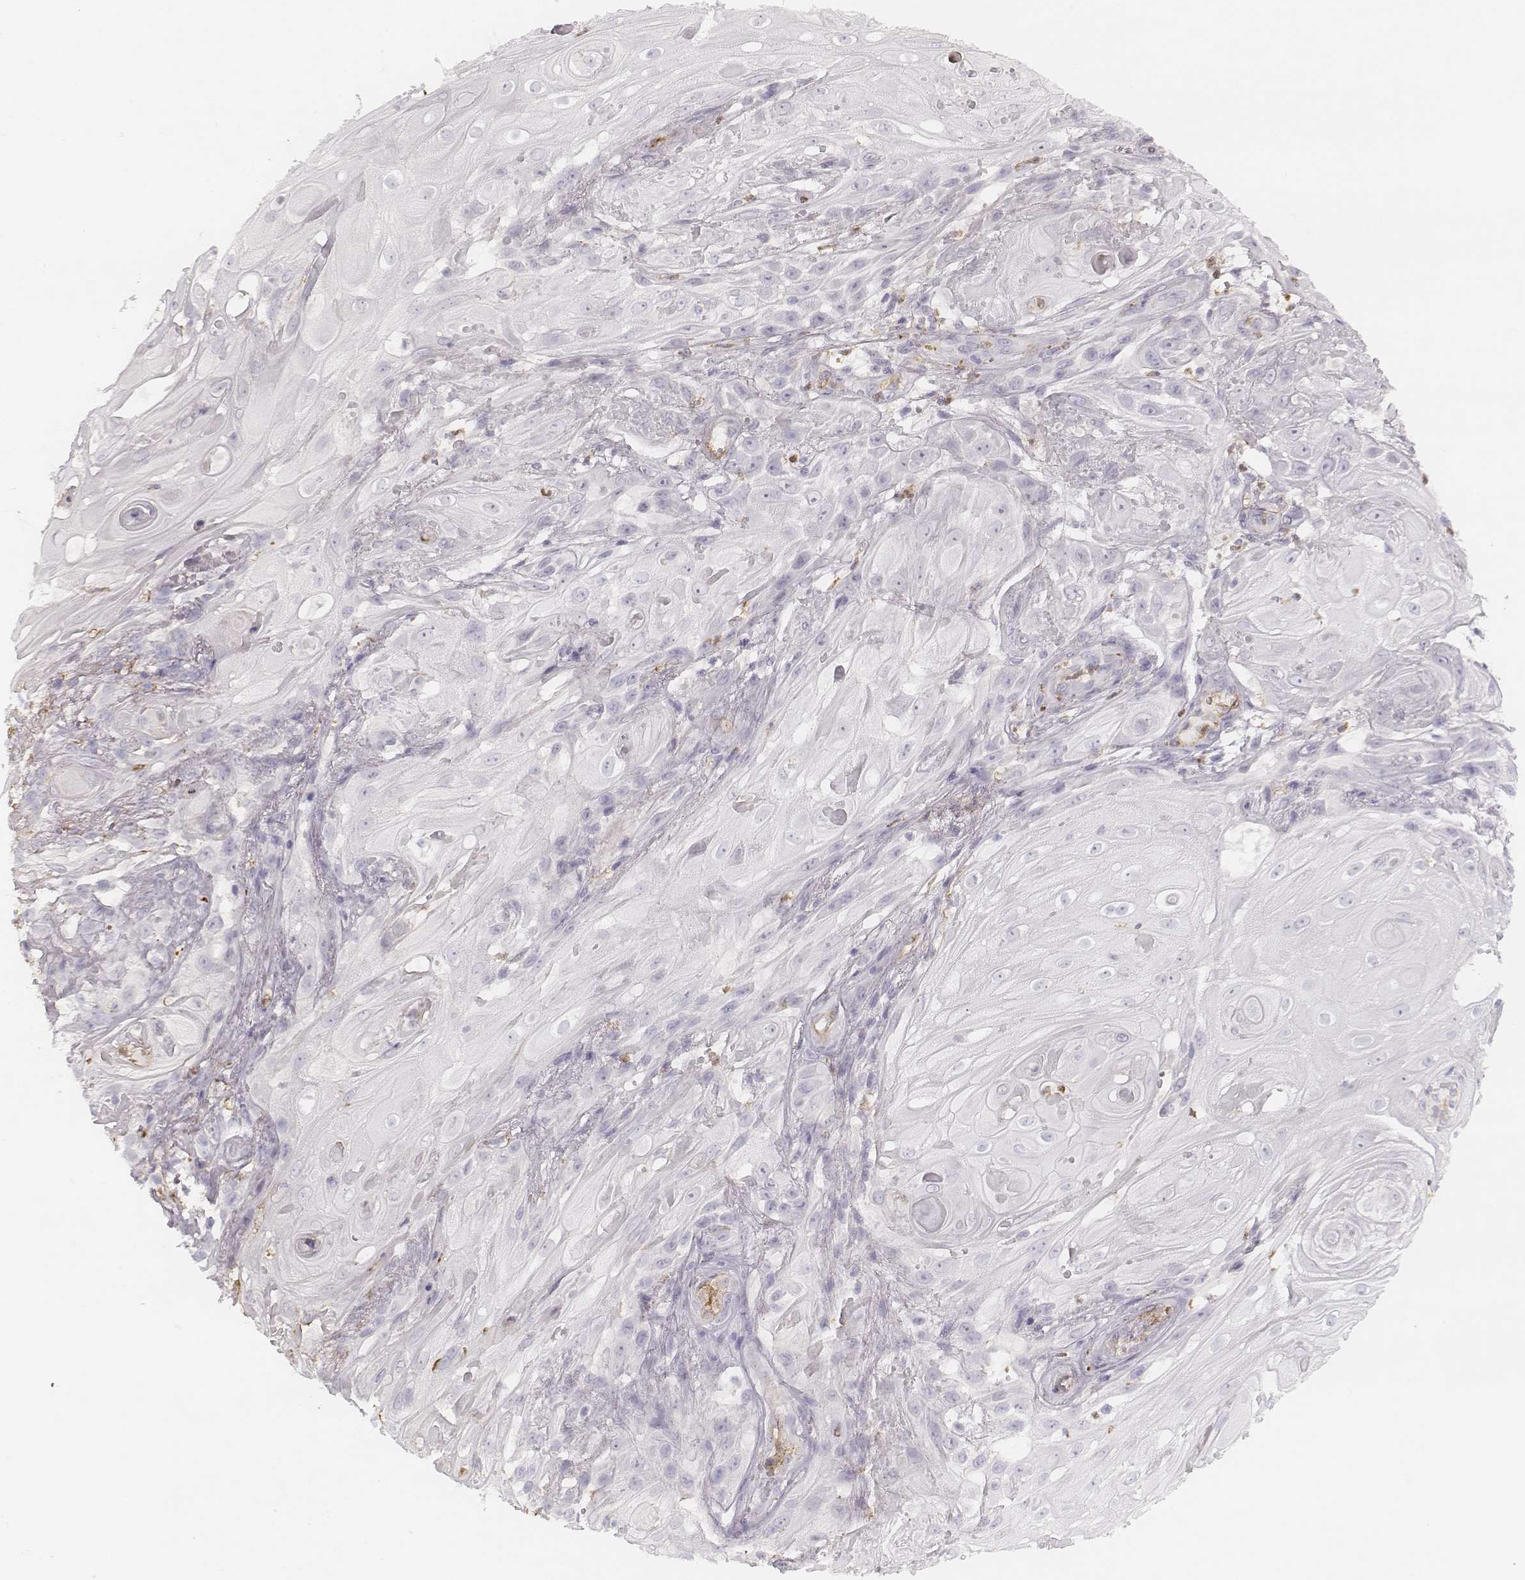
{"staining": {"intensity": "negative", "quantity": "none", "location": "none"}, "tissue": "skin cancer", "cell_type": "Tumor cells", "image_type": "cancer", "snomed": [{"axis": "morphology", "description": "Squamous cell carcinoma, NOS"}, {"axis": "topography", "description": "Skin"}], "caption": "Immunohistochemical staining of human squamous cell carcinoma (skin) shows no significant staining in tumor cells.", "gene": "KCNJ12", "patient": {"sex": "male", "age": 62}}